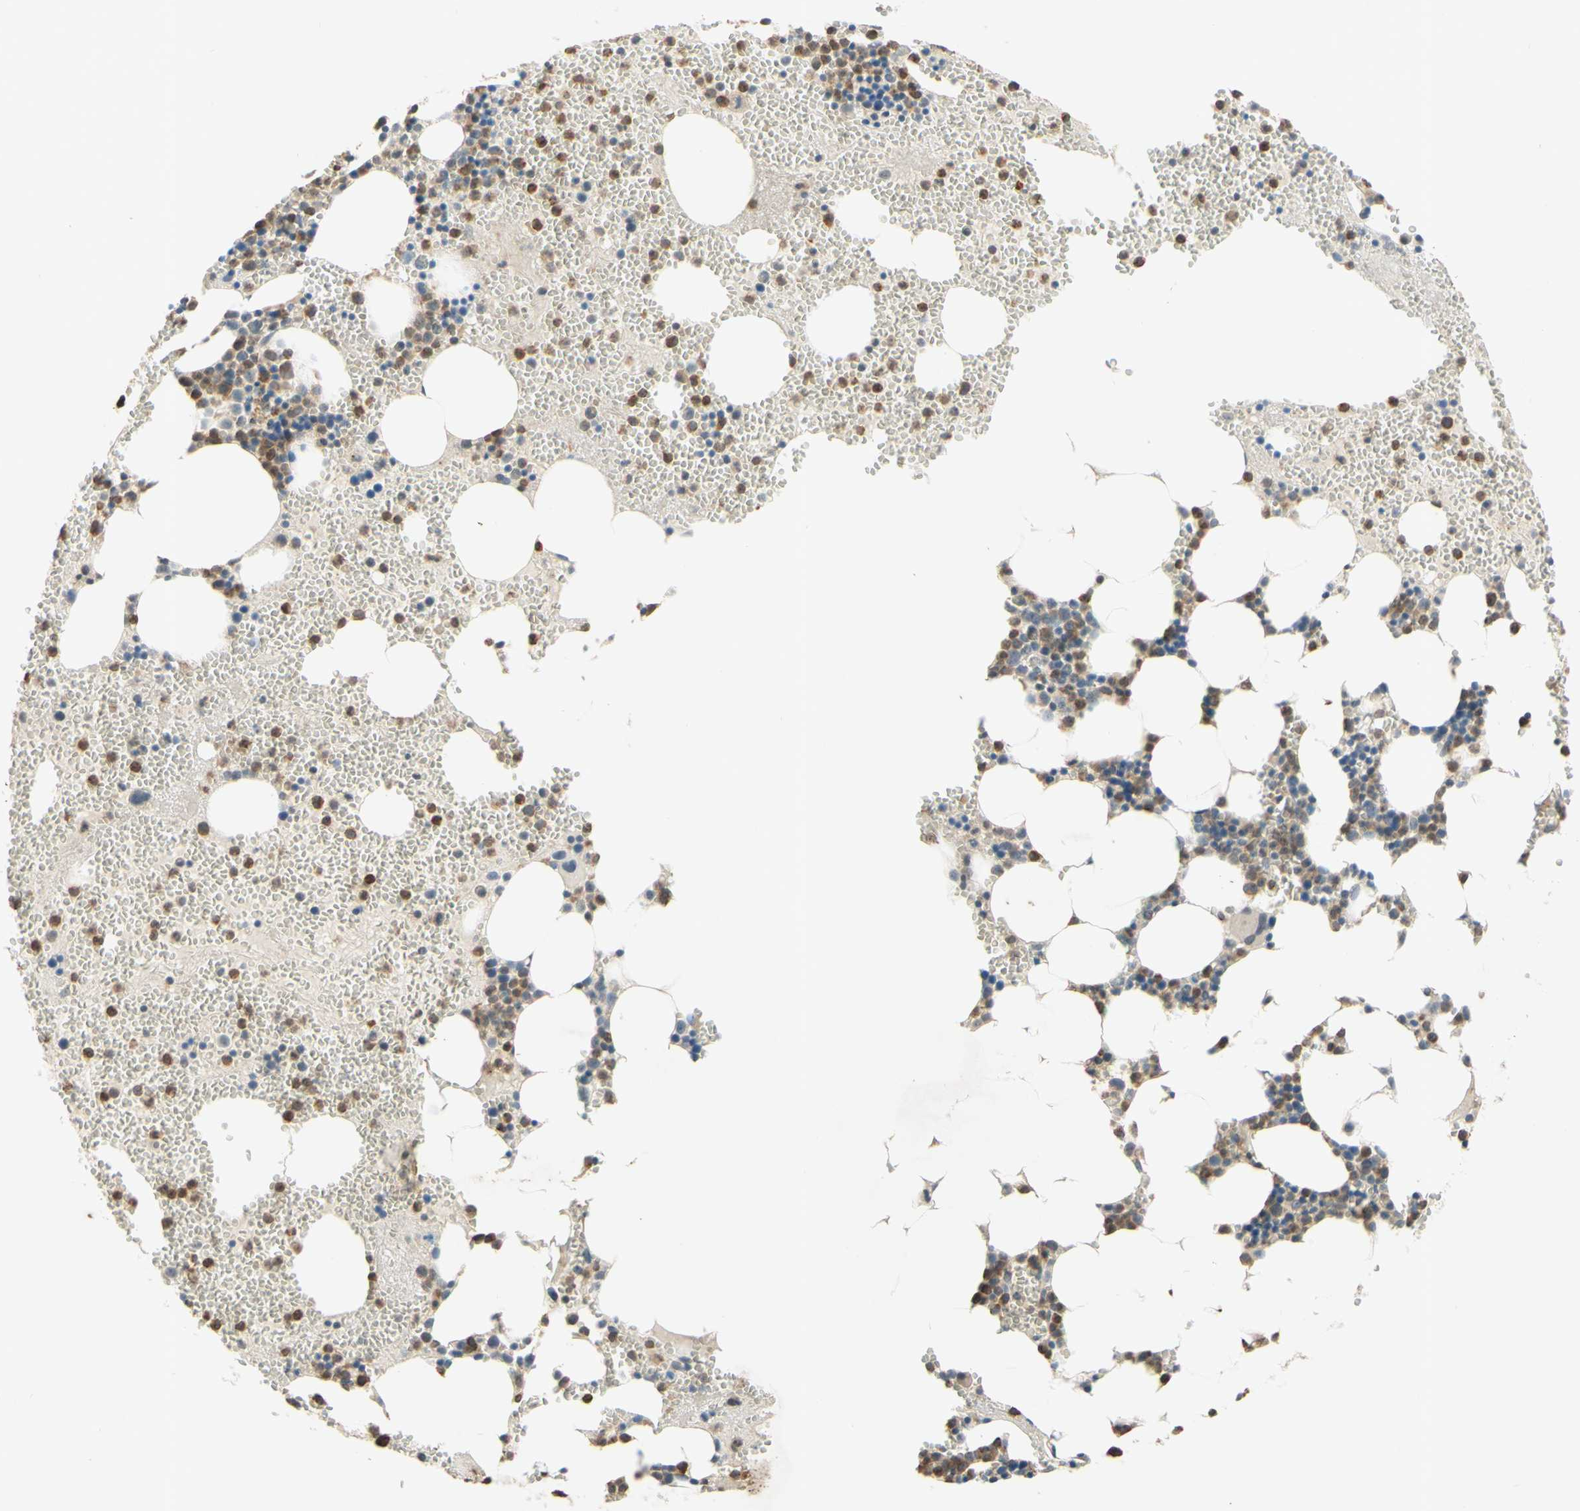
{"staining": {"intensity": "strong", "quantity": "25%-75%", "location": "cytoplasmic/membranous"}, "tissue": "bone marrow", "cell_type": "Hematopoietic cells", "image_type": "normal", "snomed": [{"axis": "morphology", "description": "Normal tissue, NOS"}, {"axis": "morphology", "description": "Inflammation, NOS"}, {"axis": "topography", "description": "Bone marrow"}], "caption": "A micrograph of bone marrow stained for a protein exhibits strong cytoplasmic/membranous brown staining in hematopoietic cells.", "gene": "GATA1", "patient": {"sex": "female", "age": 76}}